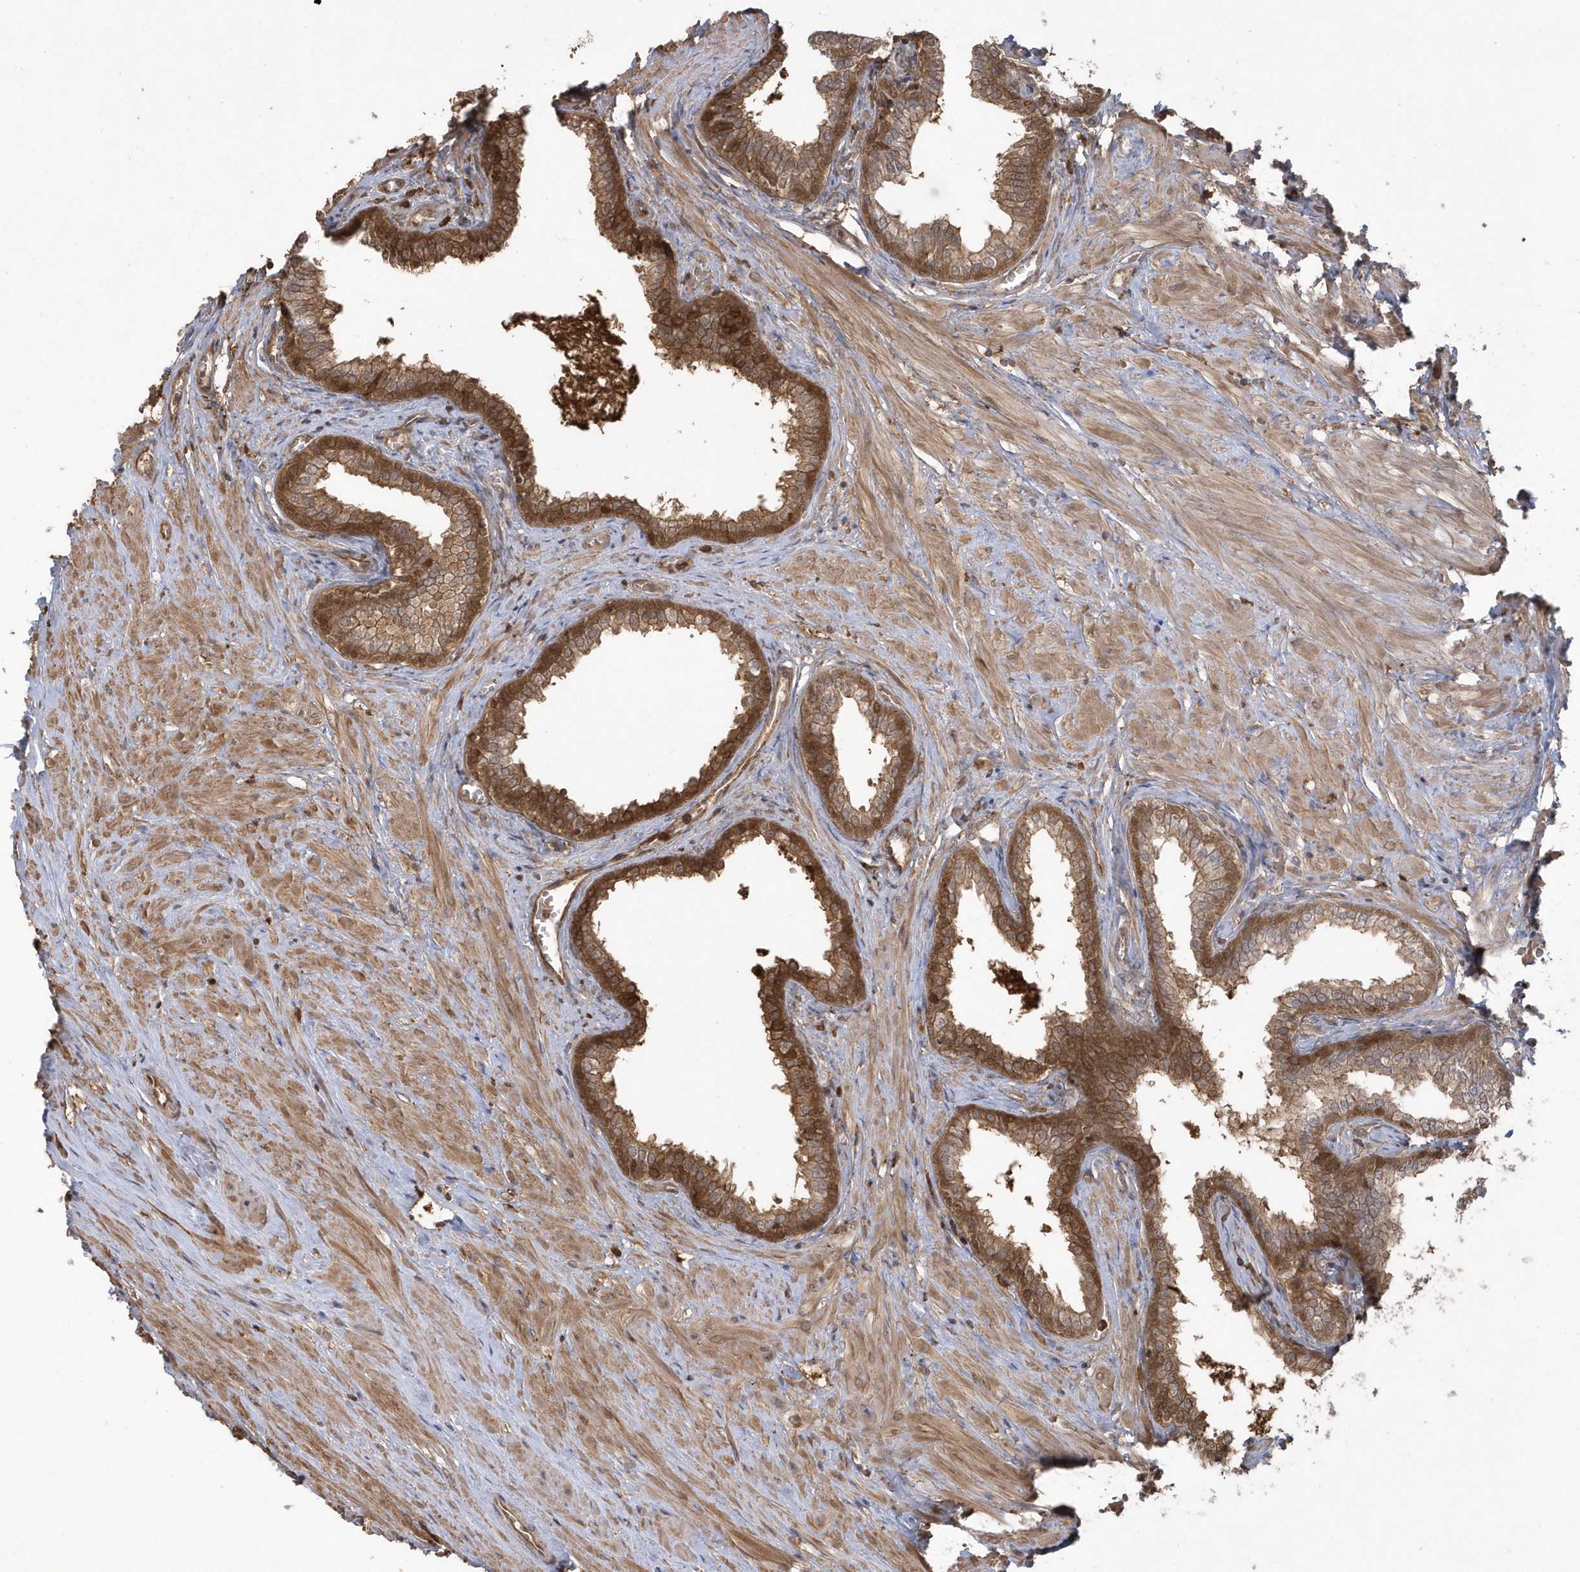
{"staining": {"intensity": "strong", "quantity": ">75%", "location": "cytoplasmic/membranous"}, "tissue": "prostate", "cell_type": "Glandular cells", "image_type": "normal", "snomed": [{"axis": "morphology", "description": "Normal tissue, NOS"}, {"axis": "morphology", "description": "Urothelial carcinoma, Low grade"}, {"axis": "topography", "description": "Urinary bladder"}, {"axis": "topography", "description": "Prostate"}], "caption": "Prostate stained with DAB (3,3'-diaminobenzidine) IHC shows high levels of strong cytoplasmic/membranous expression in approximately >75% of glandular cells.", "gene": "HNMT", "patient": {"sex": "male", "age": 60}}